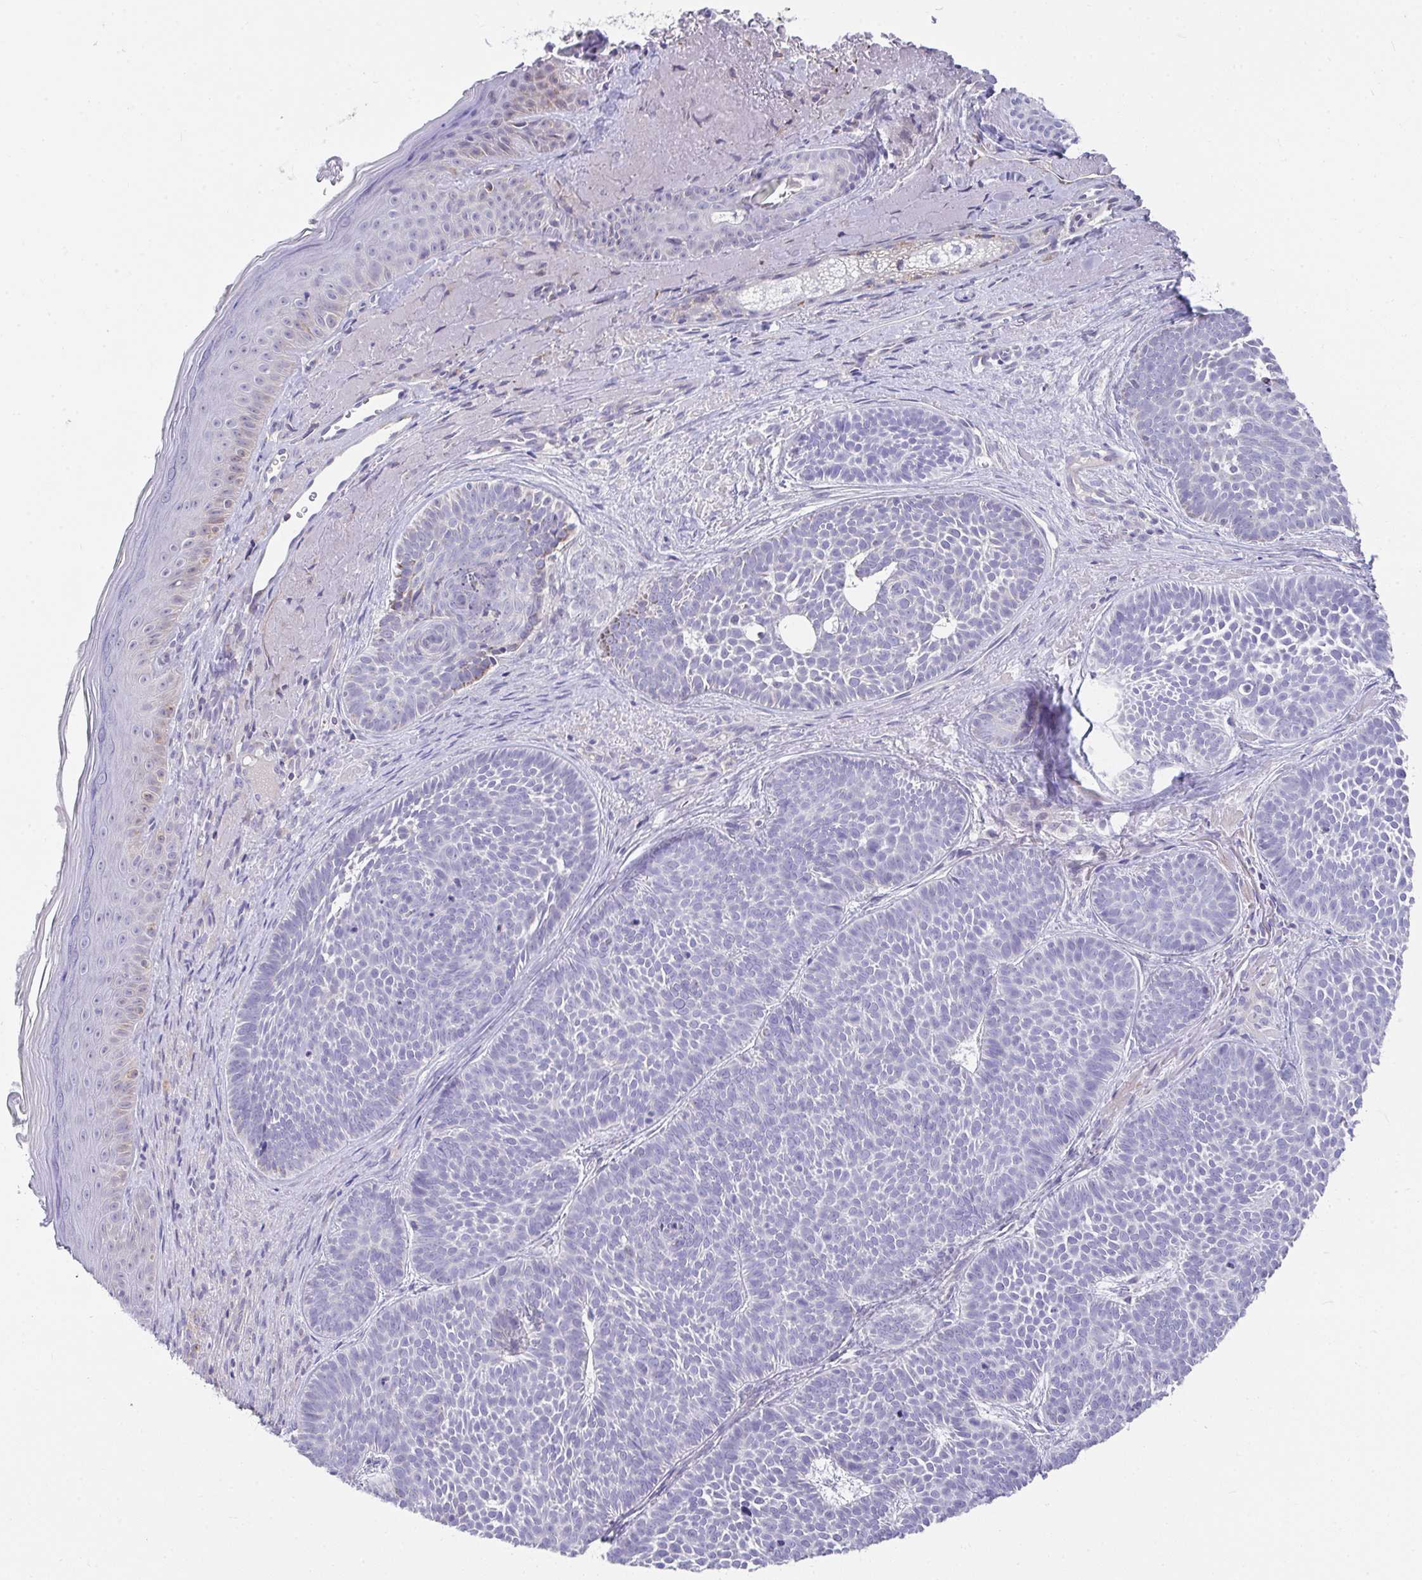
{"staining": {"intensity": "negative", "quantity": "none", "location": "none"}, "tissue": "skin cancer", "cell_type": "Tumor cells", "image_type": "cancer", "snomed": [{"axis": "morphology", "description": "Basal cell carcinoma"}, {"axis": "topography", "description": "Skin"}], "caption": "This image is of basal cell carcinoma (skin) stained with immunohistochemistry (IHC) to label a protein in brown with the nuclei are counter-stained blue. There is no positivity in tumor cells.", "gene": "PRRG3", "patient": {"sex": "male", "age": 81}}